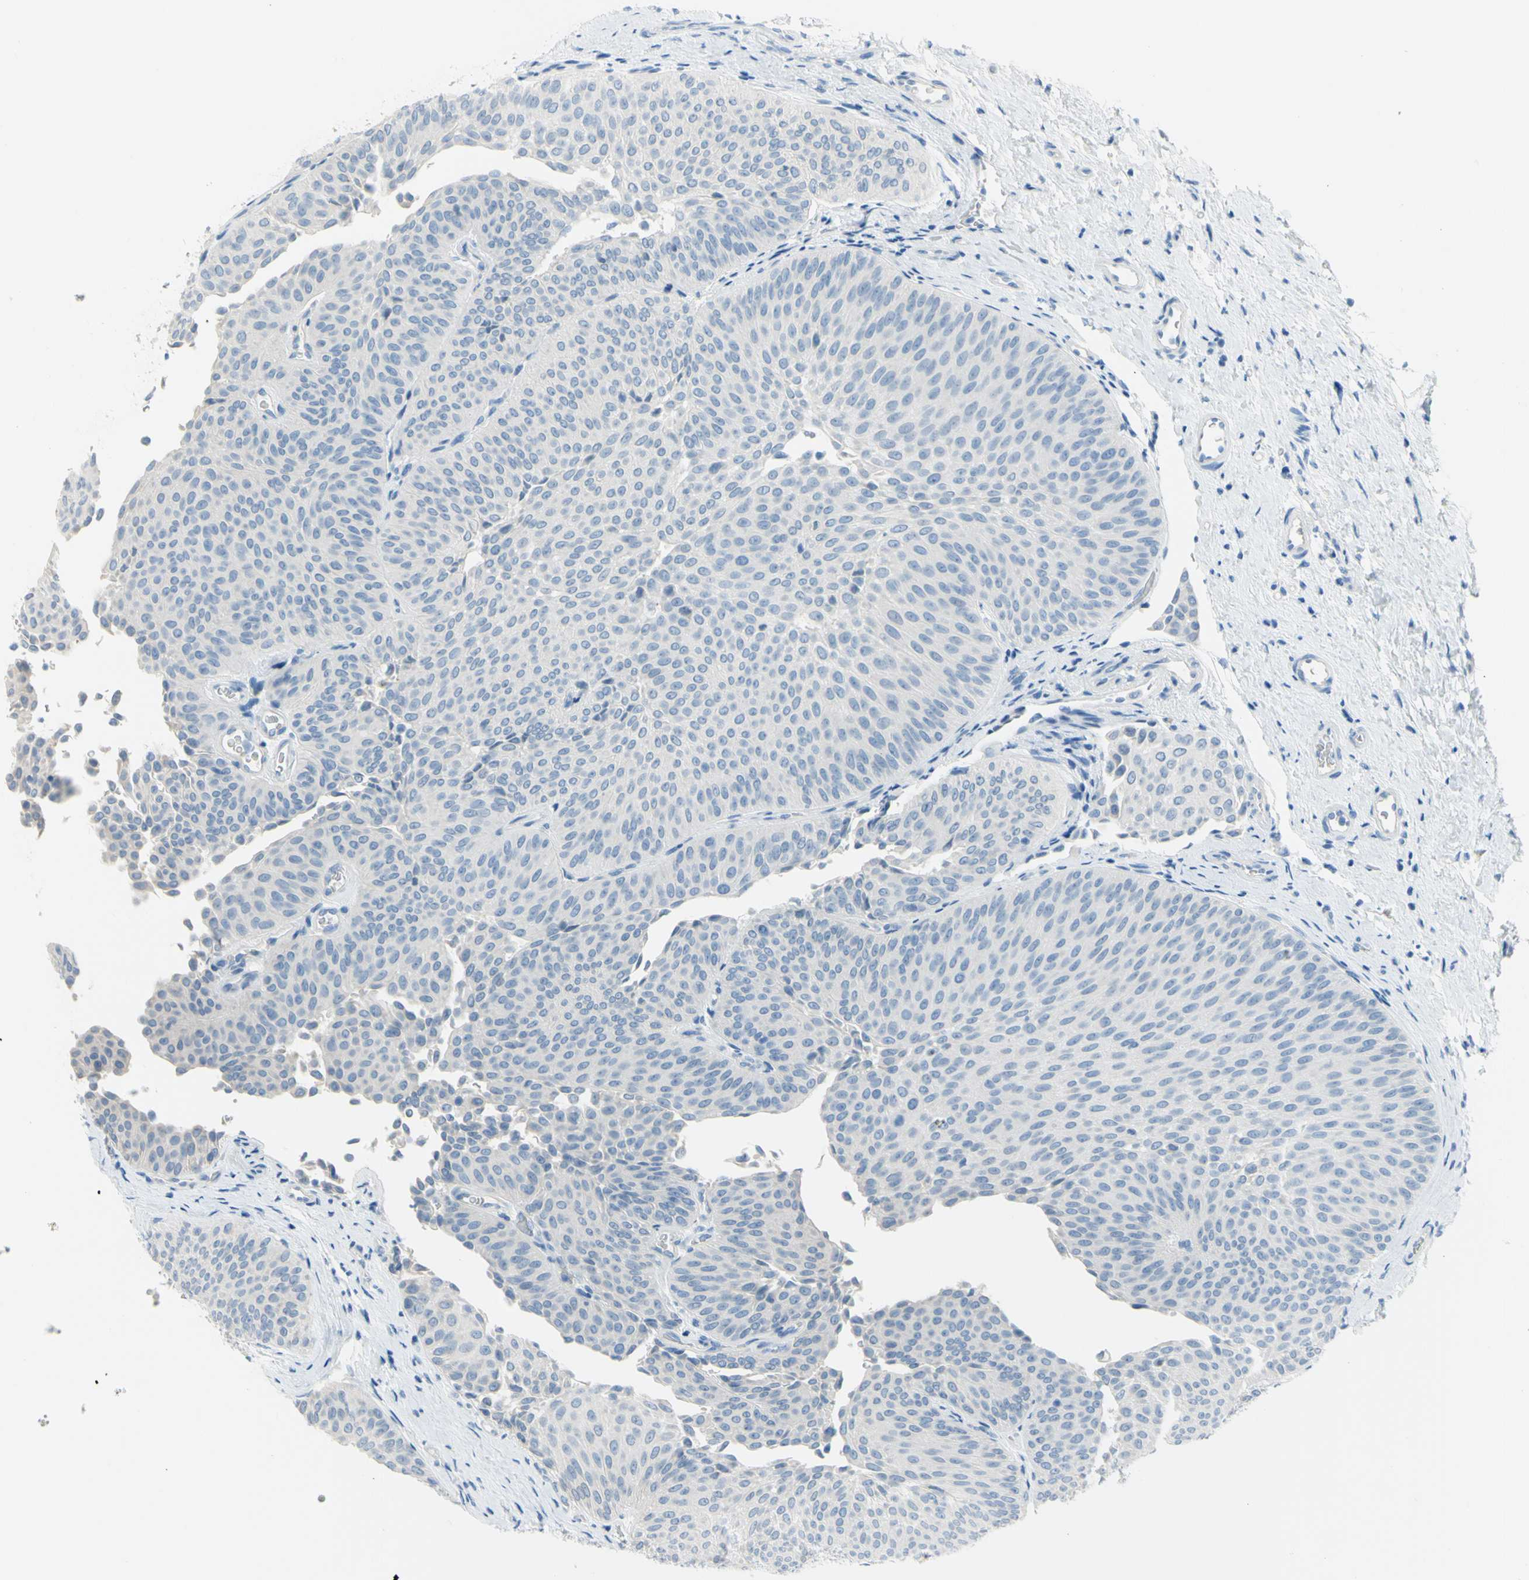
{"staining": {"intensity": "negative", "quantity": "none", "location": "none"}, "tissue": "urothelial cancer", "cell_type": "Tumor cells", "image_type": "cancer", "snomed": [{"axis": "morphology", "description": "Urothelial carcinoma, Low grade"}, {"axis": "topography", "description": "Urinary bladder"}], "caption": "An immunohistochemistry photomicrograph of urothelial cancer is shown. There is no staining in tumor cells of urothelial cancer.", "gene": "DCT", "patient": {"sex": "female", "age": 60}}